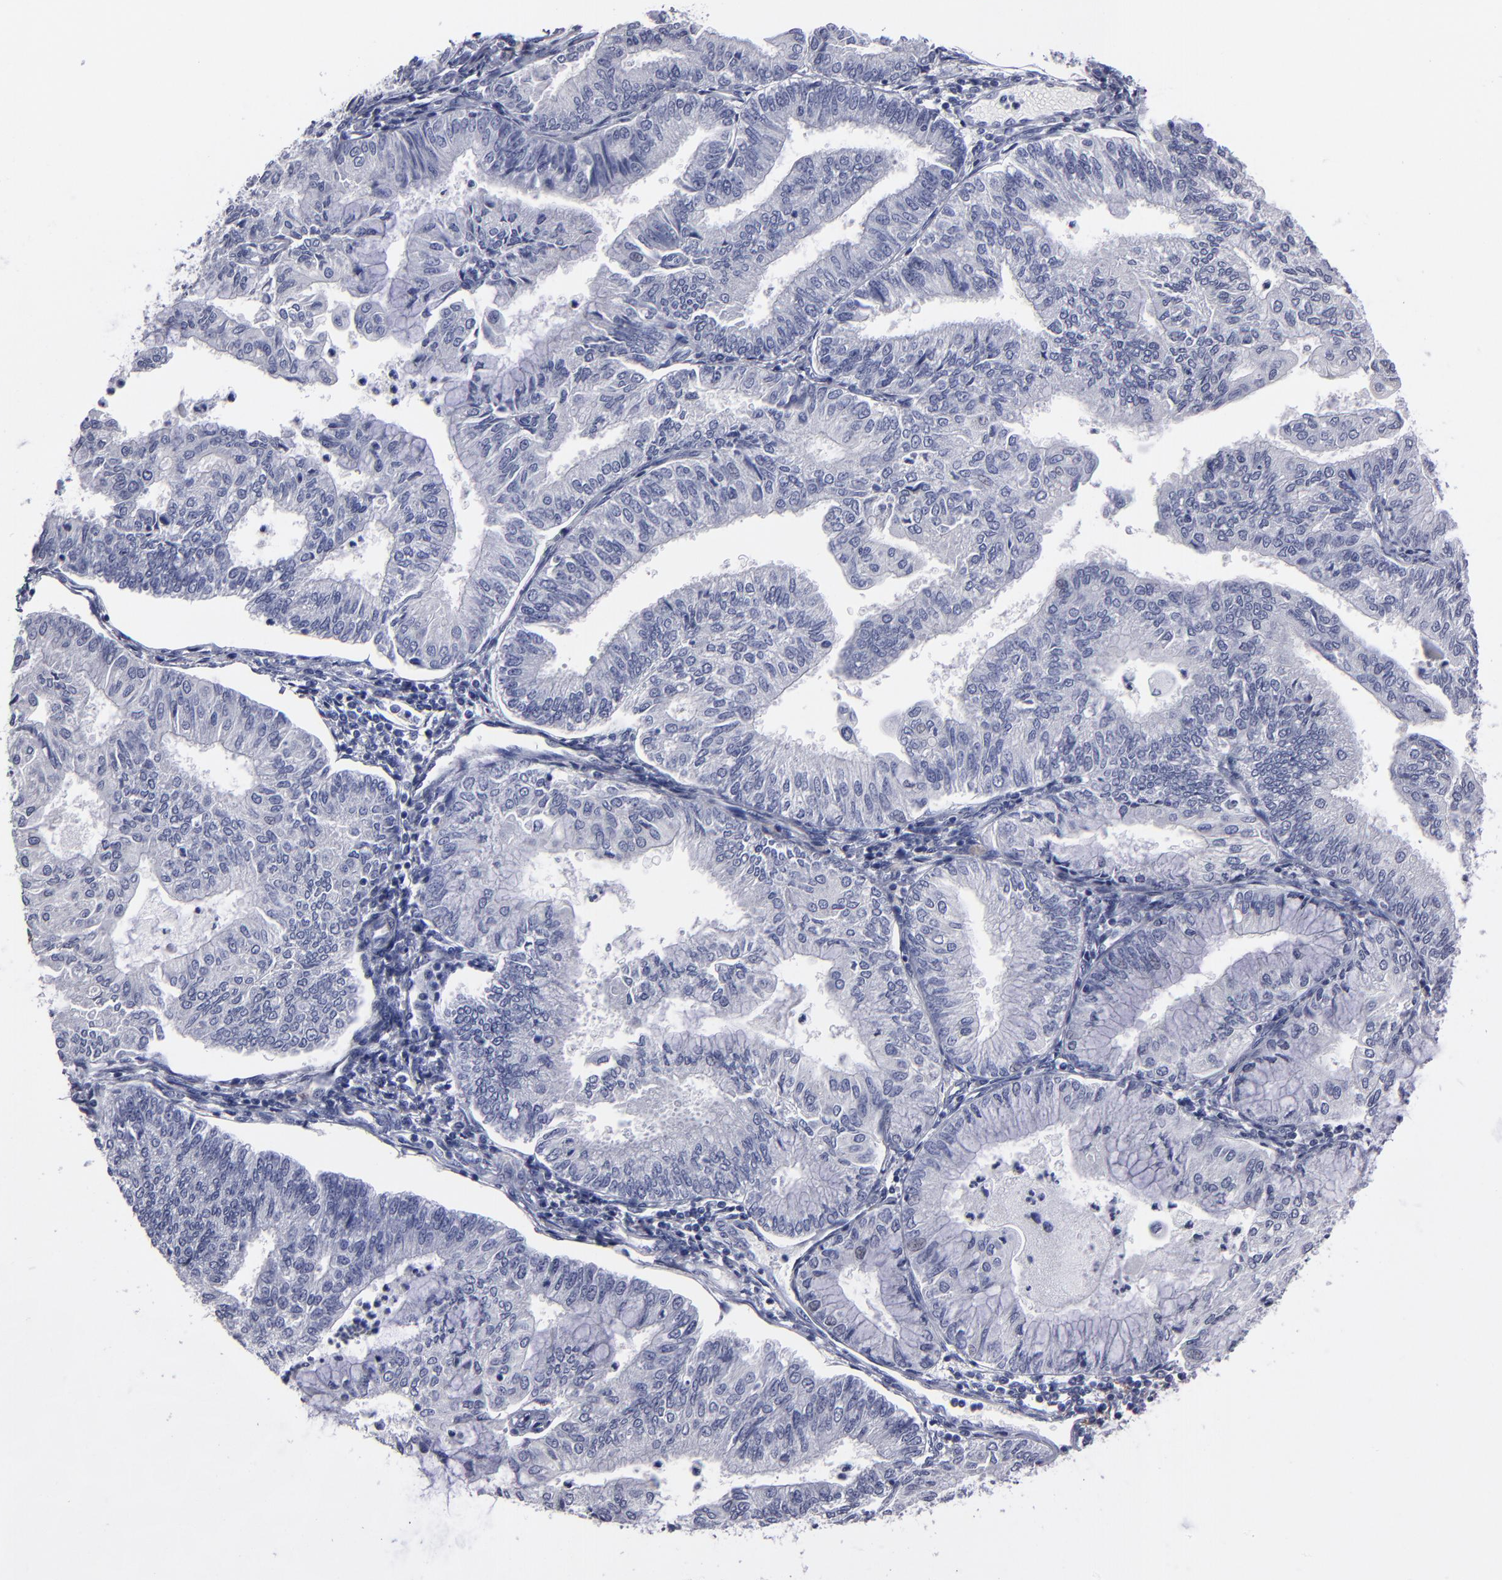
{"staining": {"intensity": "negative", "quantity": "none", "location": "none"}, "tissue": "endometrial cancer", "cell_type": "Tumor cells", "image_type": "cancer", "snomed": [{"axis": "morphology", "description": "Adenocarcinoma, NOS"}, {"axis": "topography", "description": "Endometrium"}], "caption": "IHC histopathology image of neoplastic tissue: endometrial cancer stained with DAB (3,3'-diaminobenzidine) reveals no significant protein expression in tumor cells.", "gene": "CADM3", "patient": {"sex": "female", "age": 59}}